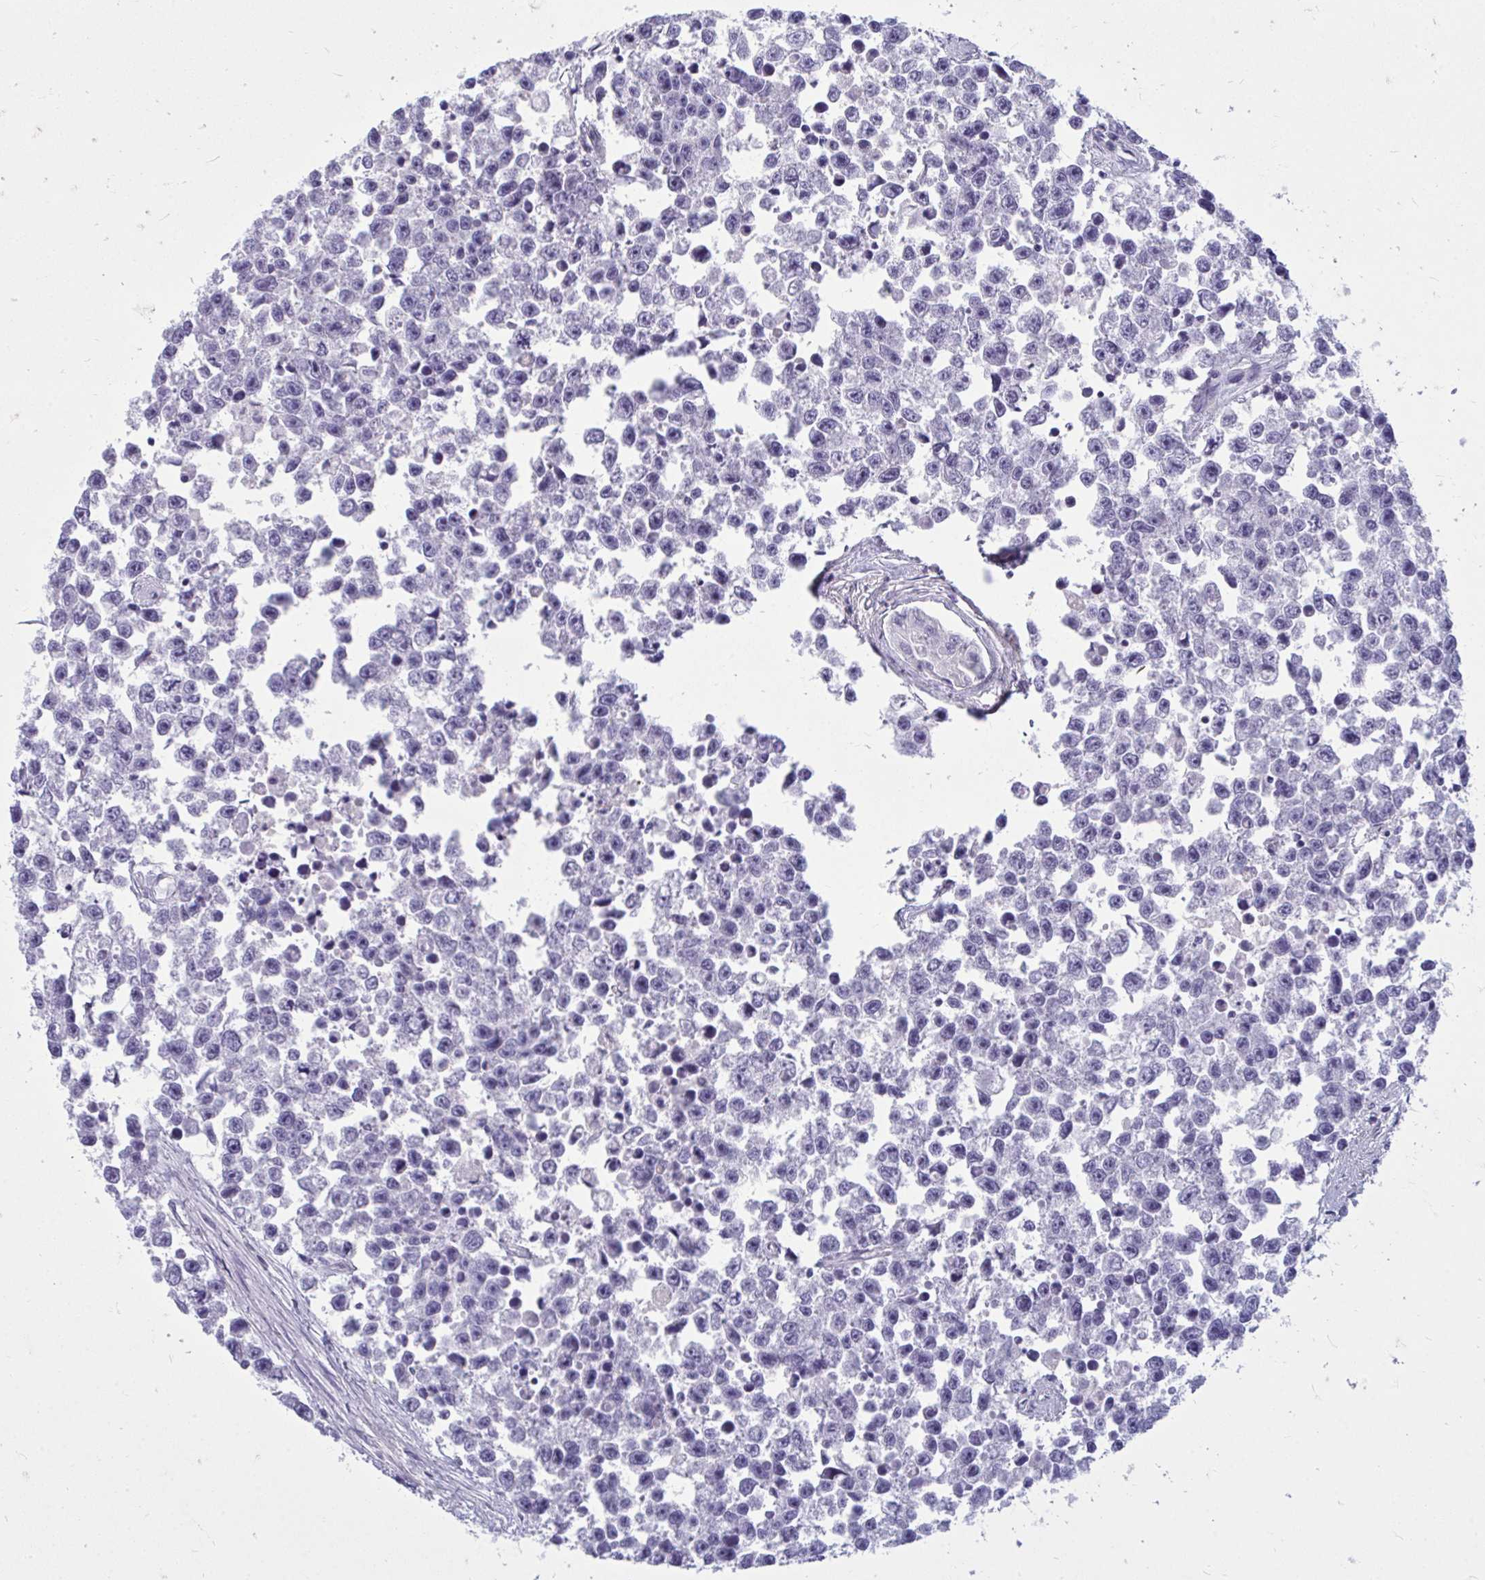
{"staining": {"intensity": "negative", "quantity": "none", "location": "none"}, "tissue": "testis cancer", "cell_type": "Tumor cells", "image_type": "cancer", "snomed": [{"axis": "morphology", "description": "Seminoma, NOS"}, {"axis": "topography", "description": "Testis"}], "caption": "IHC photomicrograph of neoplastic tissue: human testis cancer (seminoma) stained with DAB (3,3'-diaminobenzidine) exhibits no significant protein positivity in tumor cells.", "gene": "FABP3", "patient": {"sex": "male", "age": 26}}